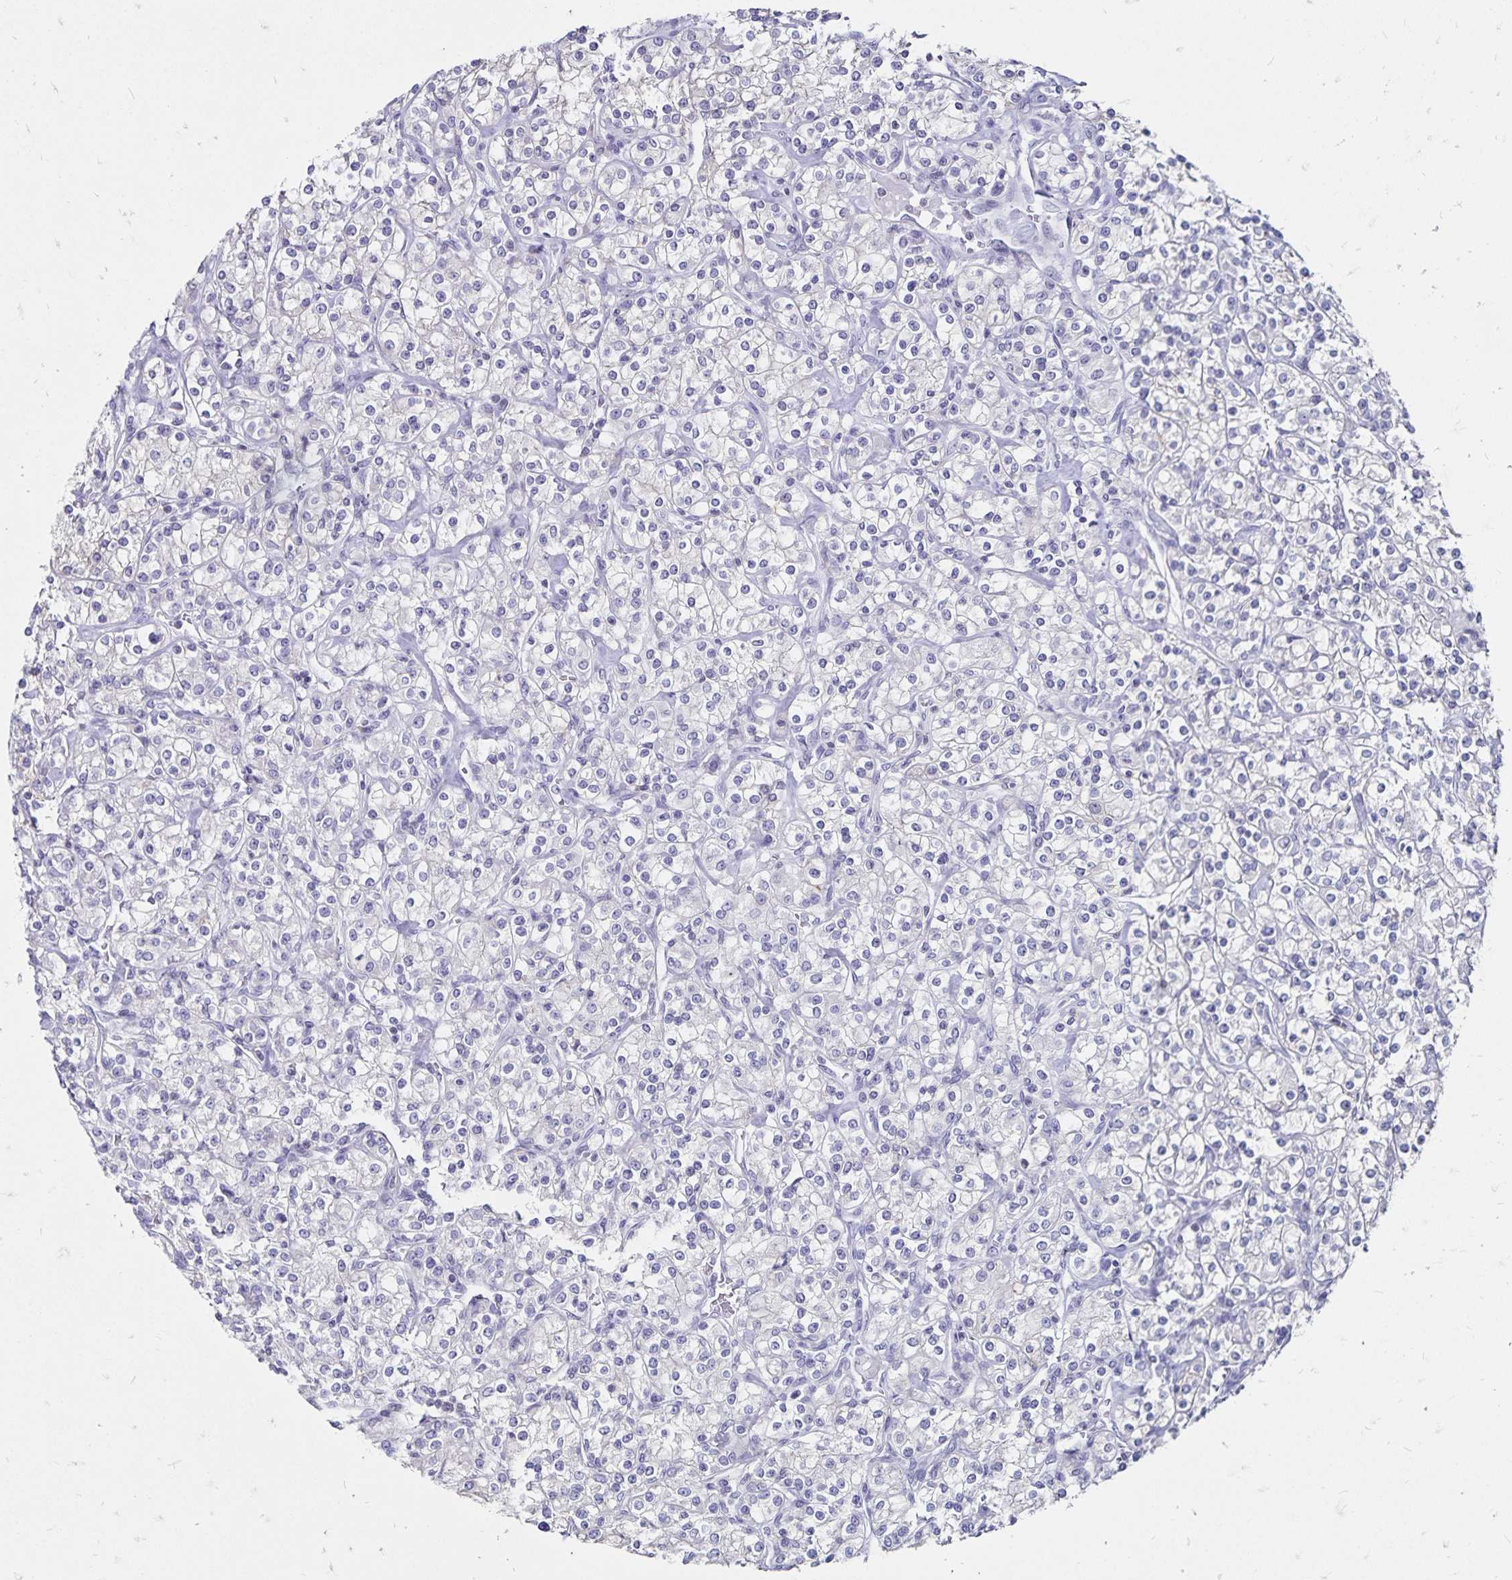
{"staining": {"intensity": "negative", "quantity": "none", "location": "none"}, "tissue": "renal cancer", "cell_type": "Tumor cells", "image_type": "cancer", "snomed": [{"axis": "morphology", "description": "Adenocarcinoma, NOS"}, {"axis": "topography", "description": "Kidney"}], "caption": "A micrograph of renal adenocarcinoma stained for a protein shows no brown staining in tumor cells. Nuclei are stained in blue.", "gene": "IKZF1", "patient": {"sex": "male", "age": 77}}